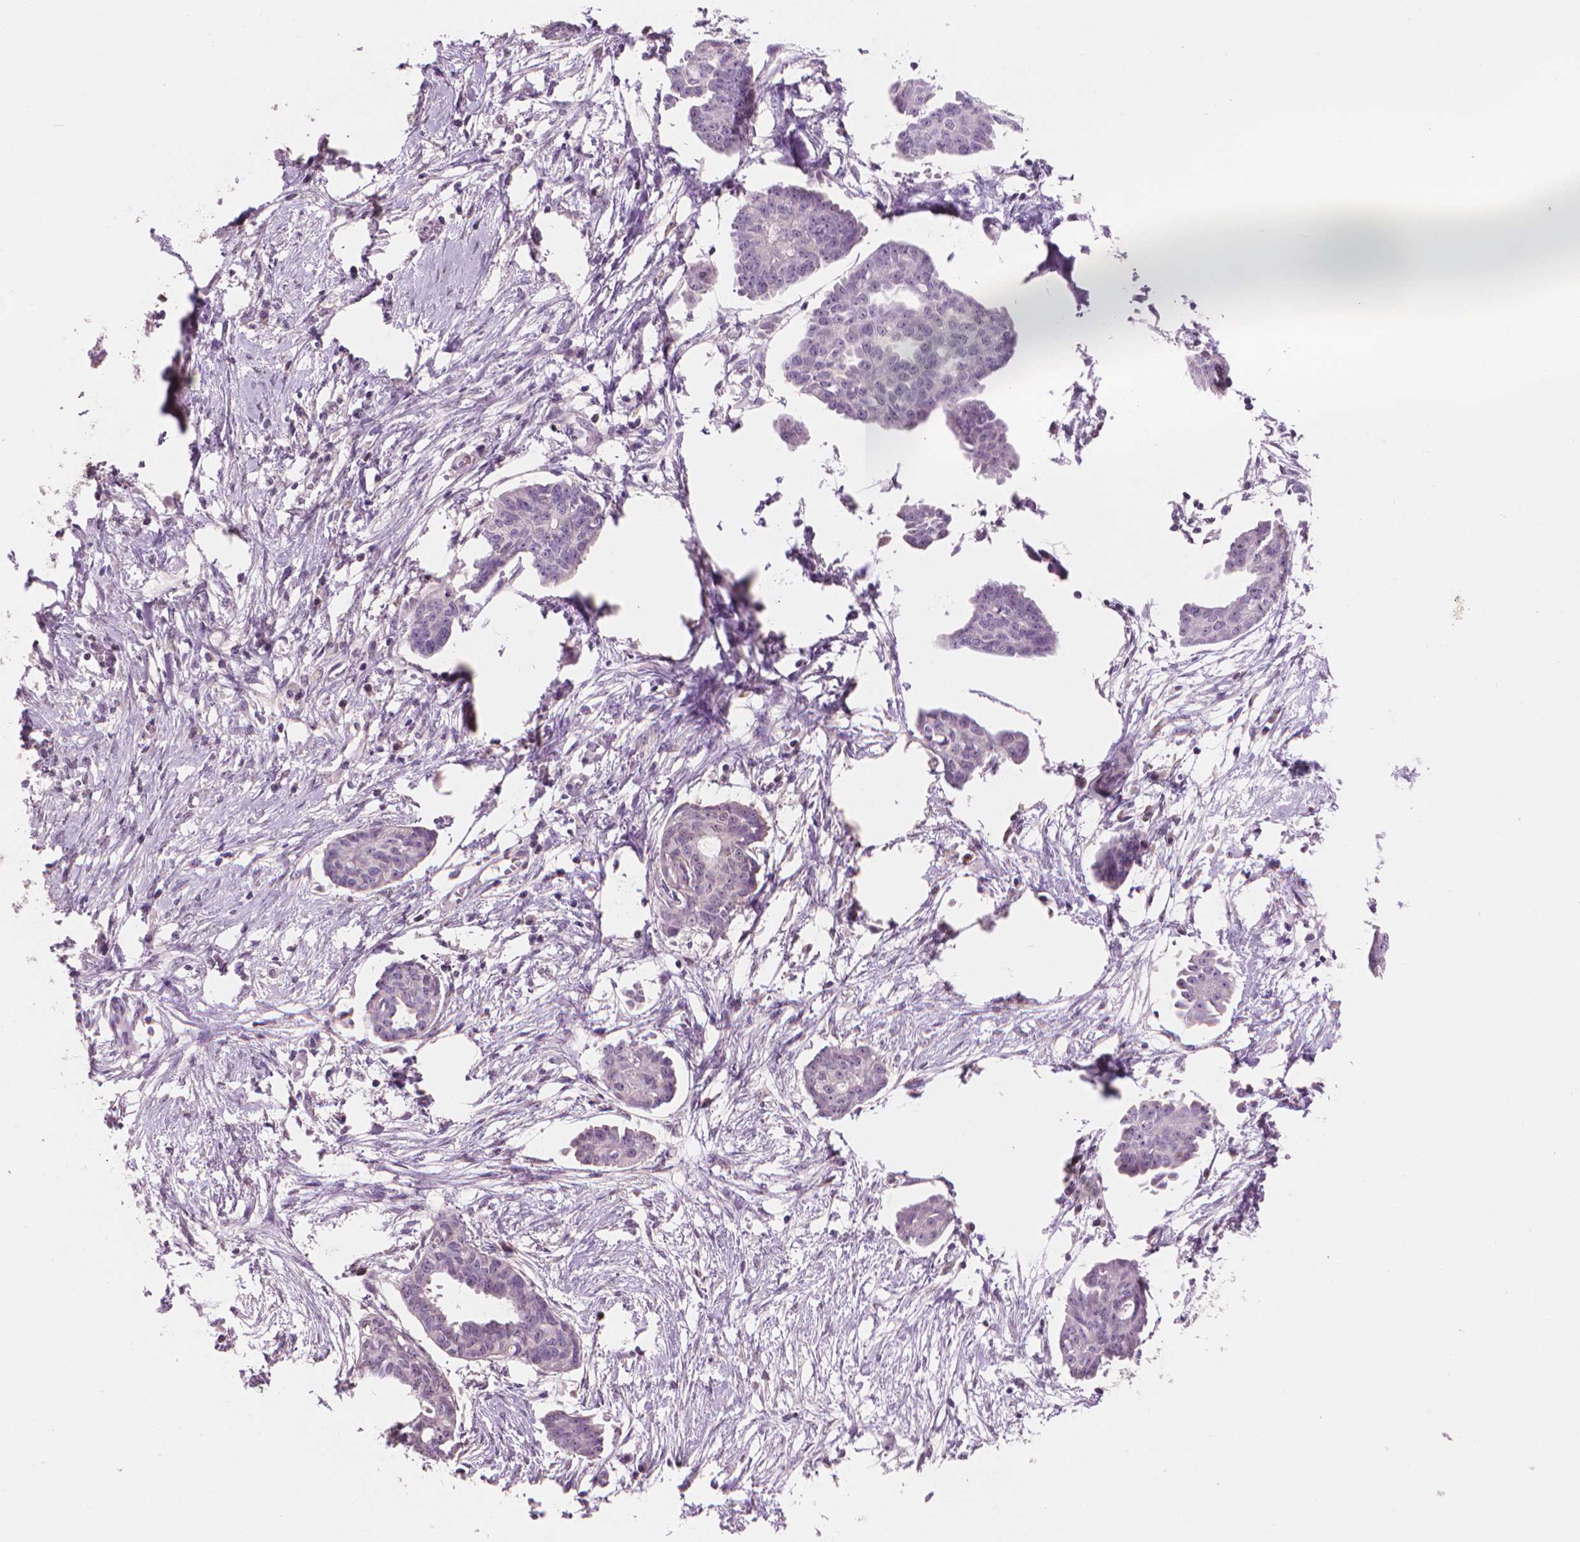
{"staining": {"intensity": "negative", "quantity": "none", "location": "none"}, "tissue": "ovarian cancer", "cell_type": "Tumor cells", "image_type": "cancer", "snomed": [{"axis": "morphology", "description": "Cystadenocarcinoma, serous, NOS"}, {"axis": "topography", "description": "Ovary"}], "caption": "Immunohistochemistry (IHC) micrograph of human ovarian serous cystadenocarcinoma stained for a protein (brown), which demonstrates no expression in tumor cells. Brightfield microscopy of immunohistochemistry (IHC) stained with DAB (3,3'-diaminobenzidine) (brown) and hematoxylin (blue), captured at high magnification.", "gene": "ENO2", "patient": {"sex": "female", "age": 71}}